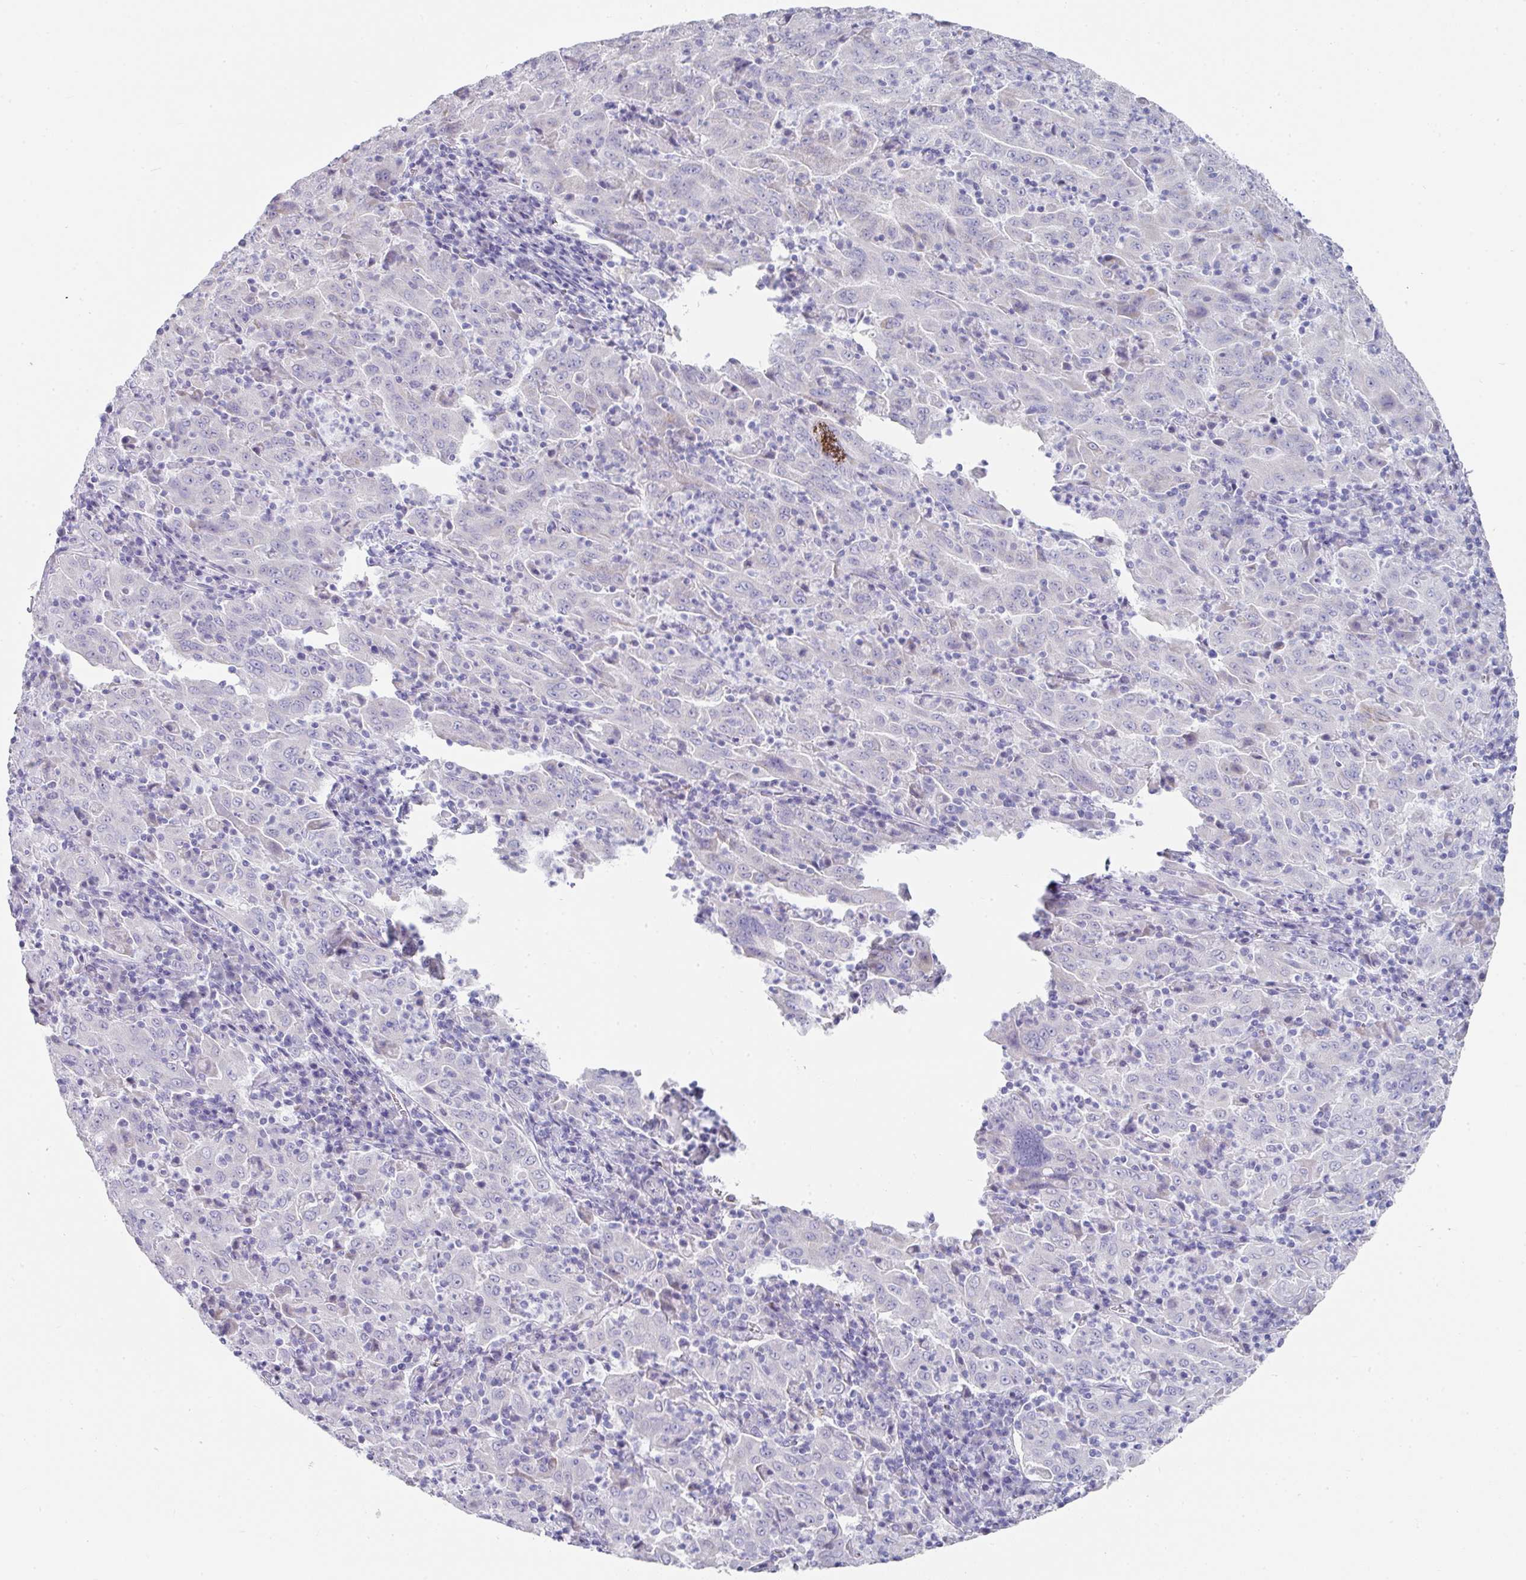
{"staining": {"intensity": "negative", "quantity": "none", "location": "none"}, "tissue": "pancreatic cancer", "cell_type": "Tumor cells", "image_type": "cancer", "snomed": [{"axis": "morphology", "description": "Adenocarcinoma, NOS"}, {"axis": "topography", "description": "Pancreas"}], "caption": "IHC photomicrograph of neoplastic tissue: human pancreatic cancer stained with DAB (3,3'-diaminobenzidine) reveals no significant protein staining in tumor cells.", "gene": "SETBP1", "patient": {"sex": "male", "age": 63}}